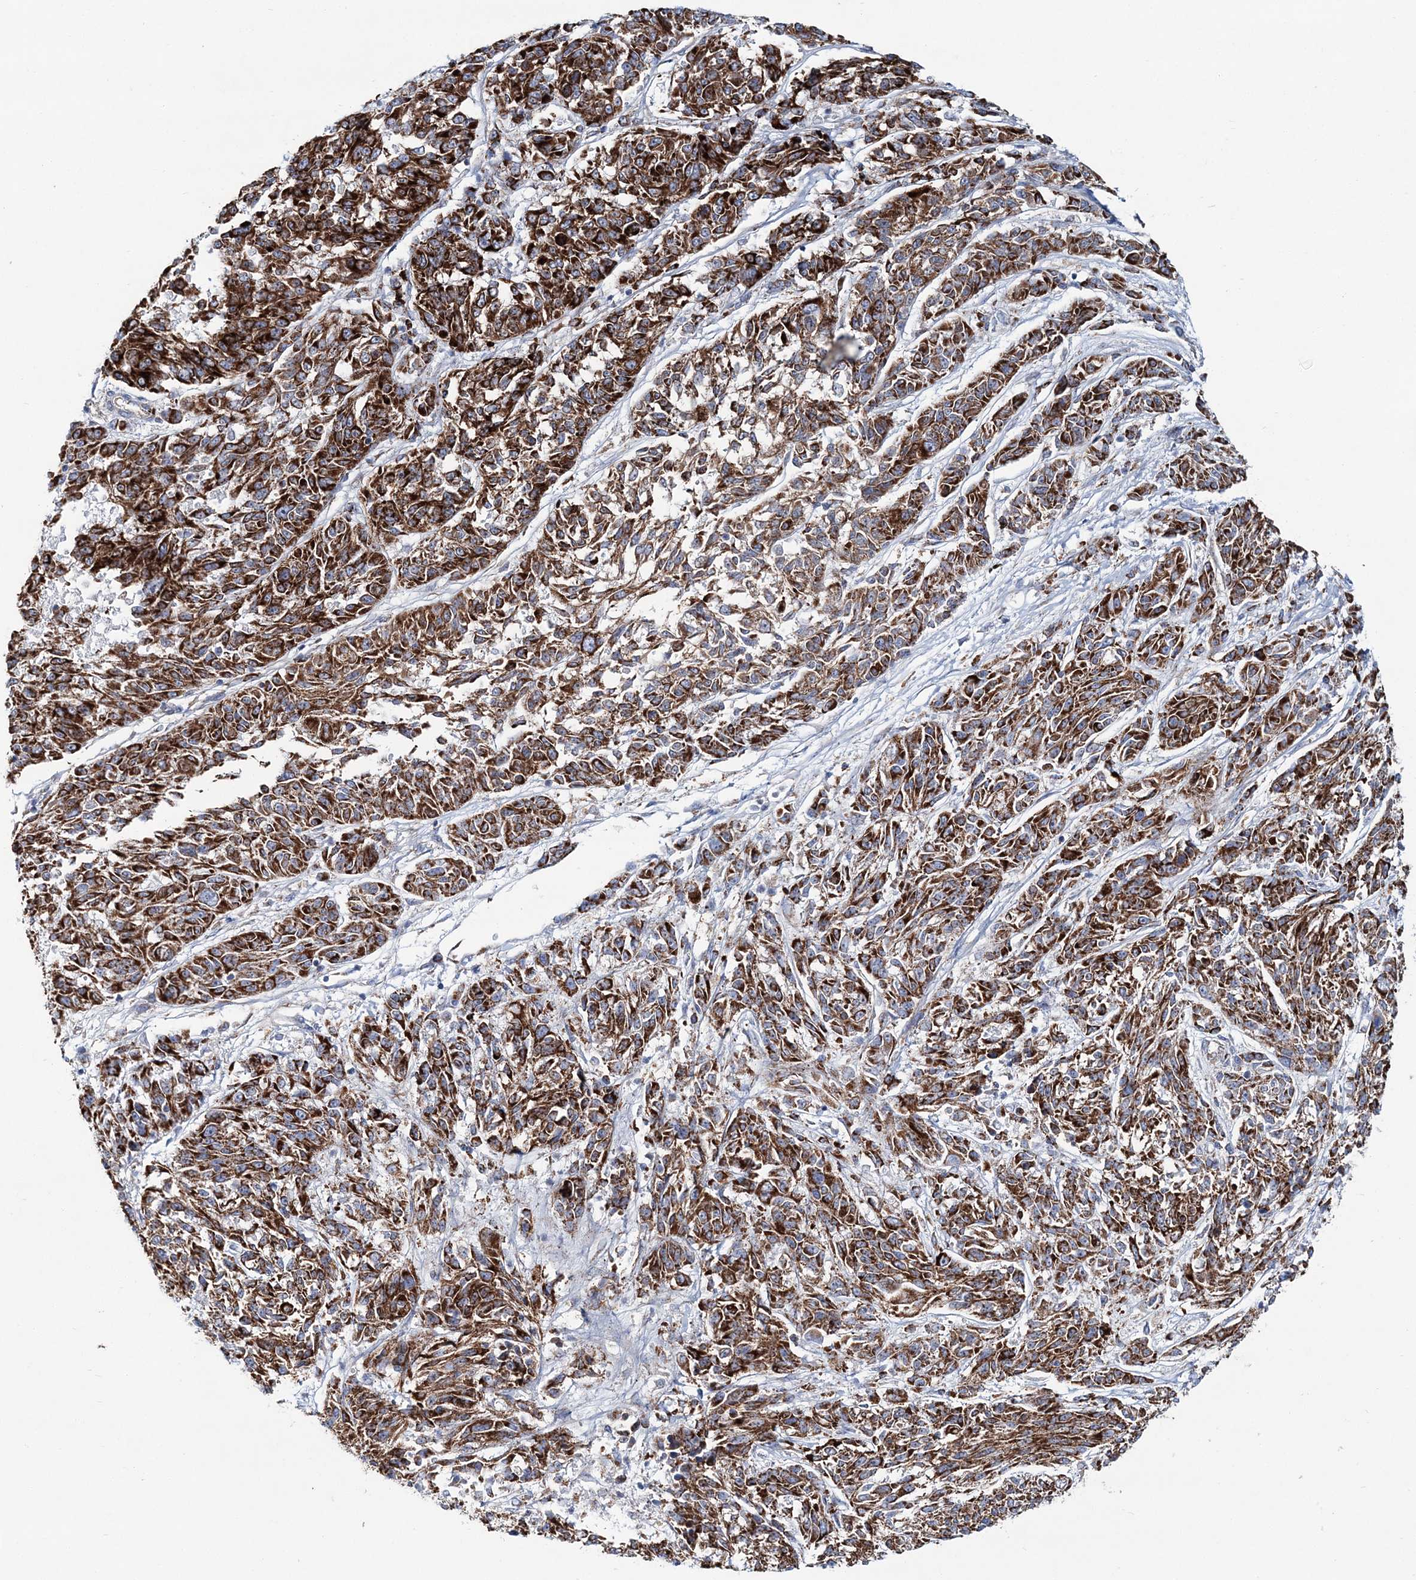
{"staining": {"intensity": "strong", "quantity": ">75%", "location": "cytoplasmic/membranous"}, "tissue": "melanoma", "cell_type": "Tumor cells", "image_type": "cancer", "snomed": [{"axis": "morphology", "description": "Malignant melanoma, NOS"}, {"axis": "topography", "description": "Skin"}], "caption": "Melanoma stained with a protein marker displays strong staining in tumor cells.", "gene": "ARHGAP6", "patient": {"sex": "male", "age": 53}}